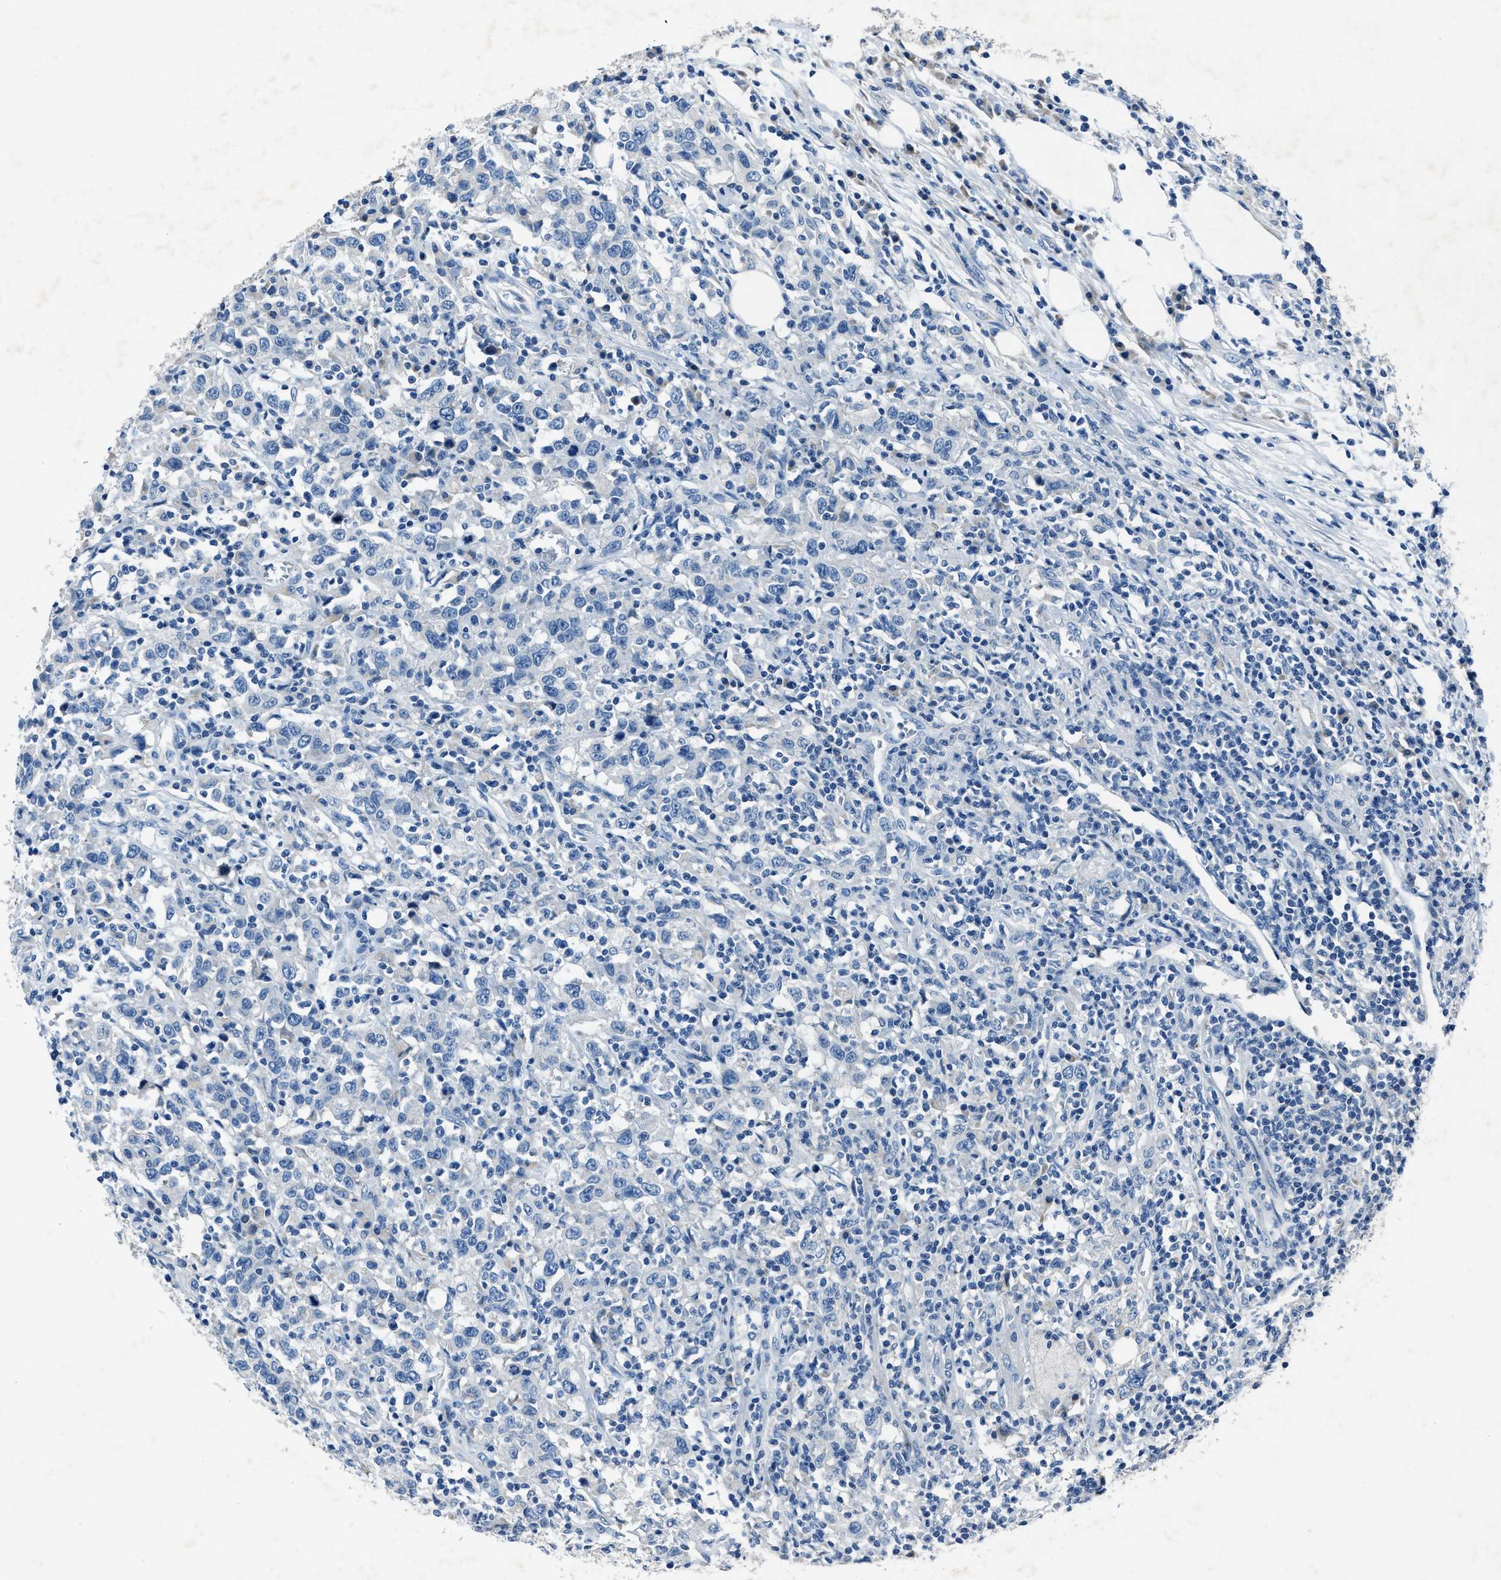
{"staining": {"intensity": "negative", "quantity": "none", "location": "none"}, "tissue": "urothelial cancer", "cell_type": "Tumor cells", "image_type": "cancer", "snomed": [{"axis": "morphology", "description": "Urothelial carcinoma, High grade"}, {"axis": "topography", "description": "Urinary bladder"}], "caption": "High power microscopy micrograph of an IHC image of high-grade urothelial carcinoma, revealing no significant staining in tumor cells. The staining was performed using DAB (3,3'-diaminobenzidine) to visualize the protein expression in brown, while the nuclei were stained in blue with hematoxylin (Magnification: 20x).", "gene": "ADAM2", "patient": {"sex": "male", "age": 61}}